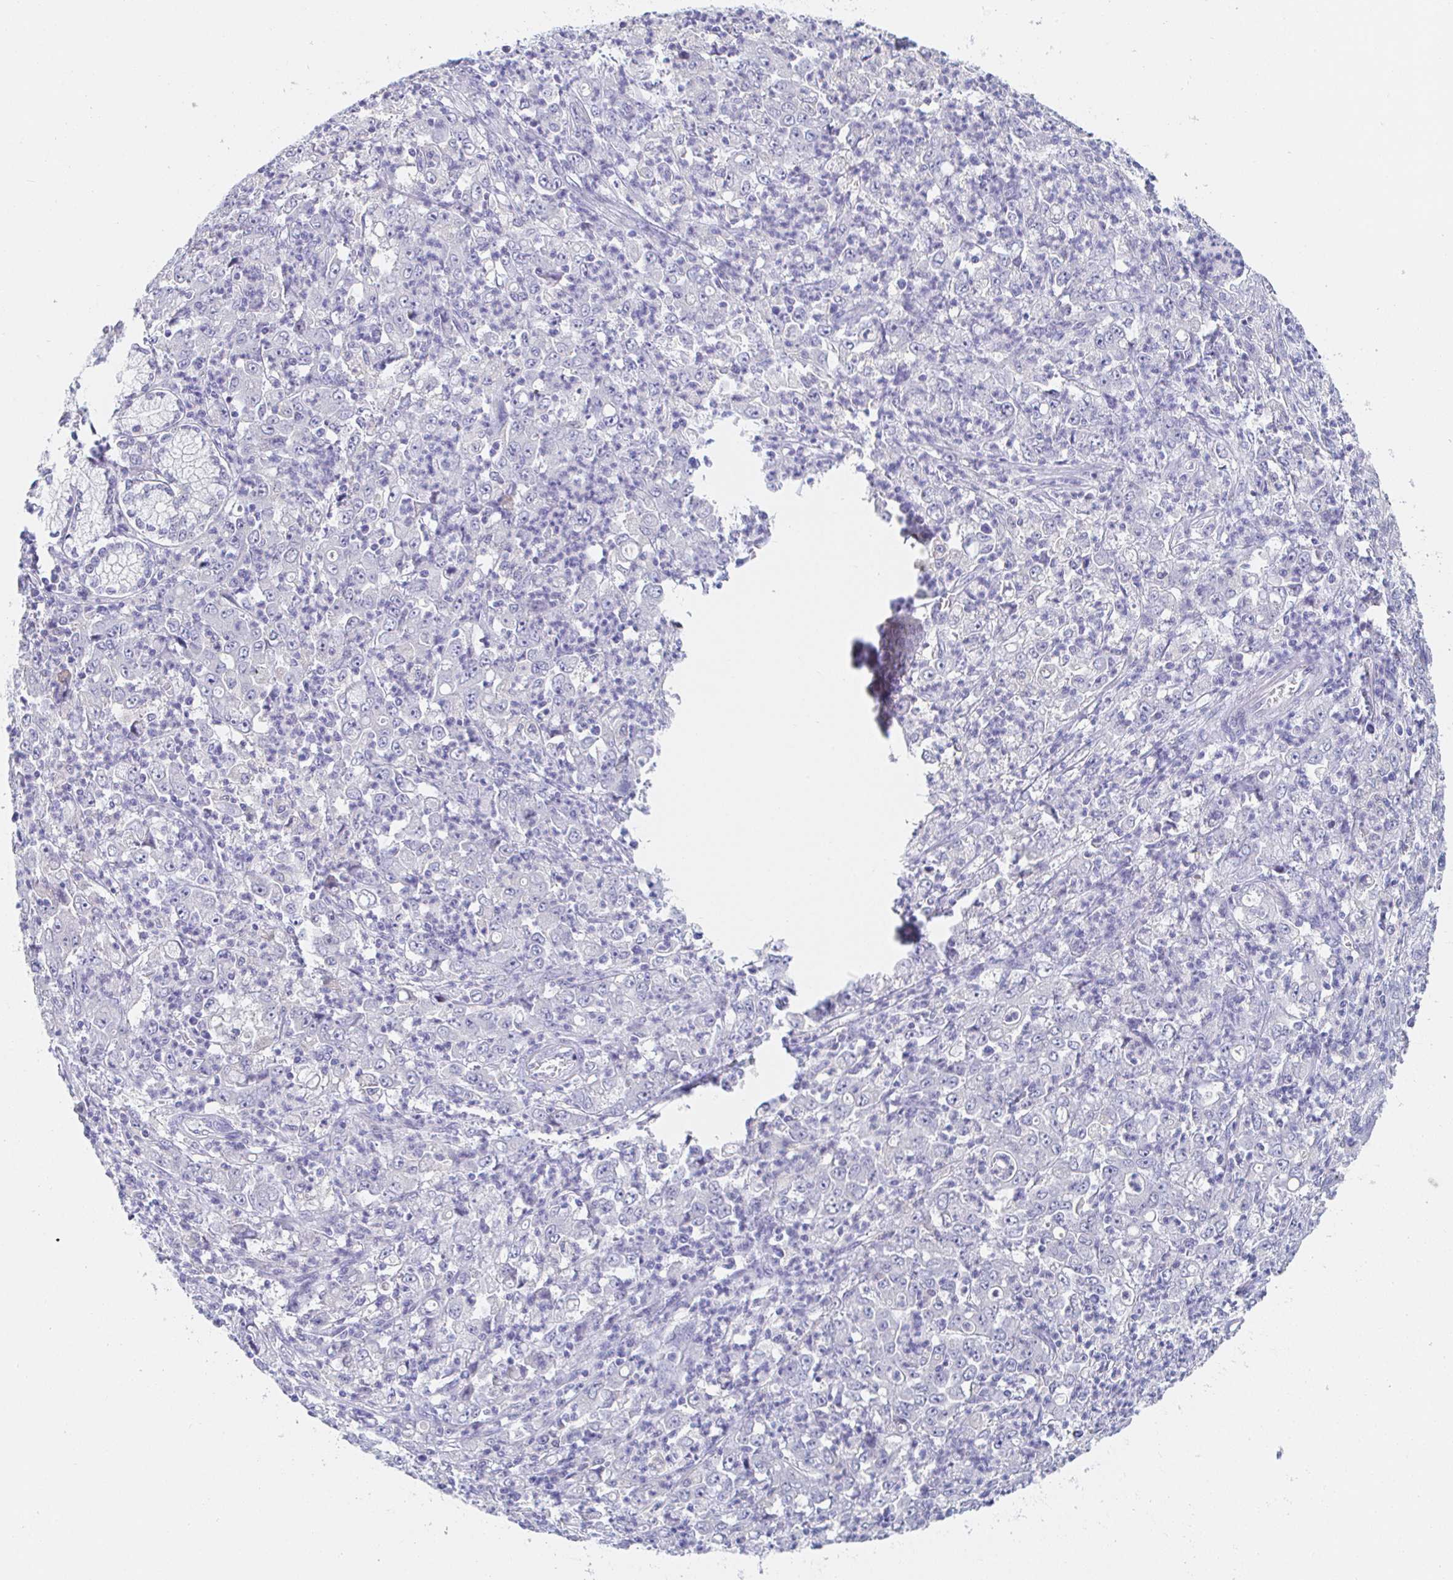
{"staining": {"intensity": "negative", "quantity": "none", "location": "none"}, "tissue": "stomach cancer", "cell_type": "Tumor cells", "image_type": "cancer", "snomed": [{"axis": "morphology", "description": "Adenocarcinoma, NOS"}, {"axis": "topography", "description": "Stomach, lower"}], "caption": "An IHC image of stomach cancer is shown. There is no staining in tumor cells of stomach cancer. (DAB immunohistochemistry visualized using brightfield microscopy, high magnification).", "gene": "PDE6B", "patient": {"sex": "female", "age": 71}}